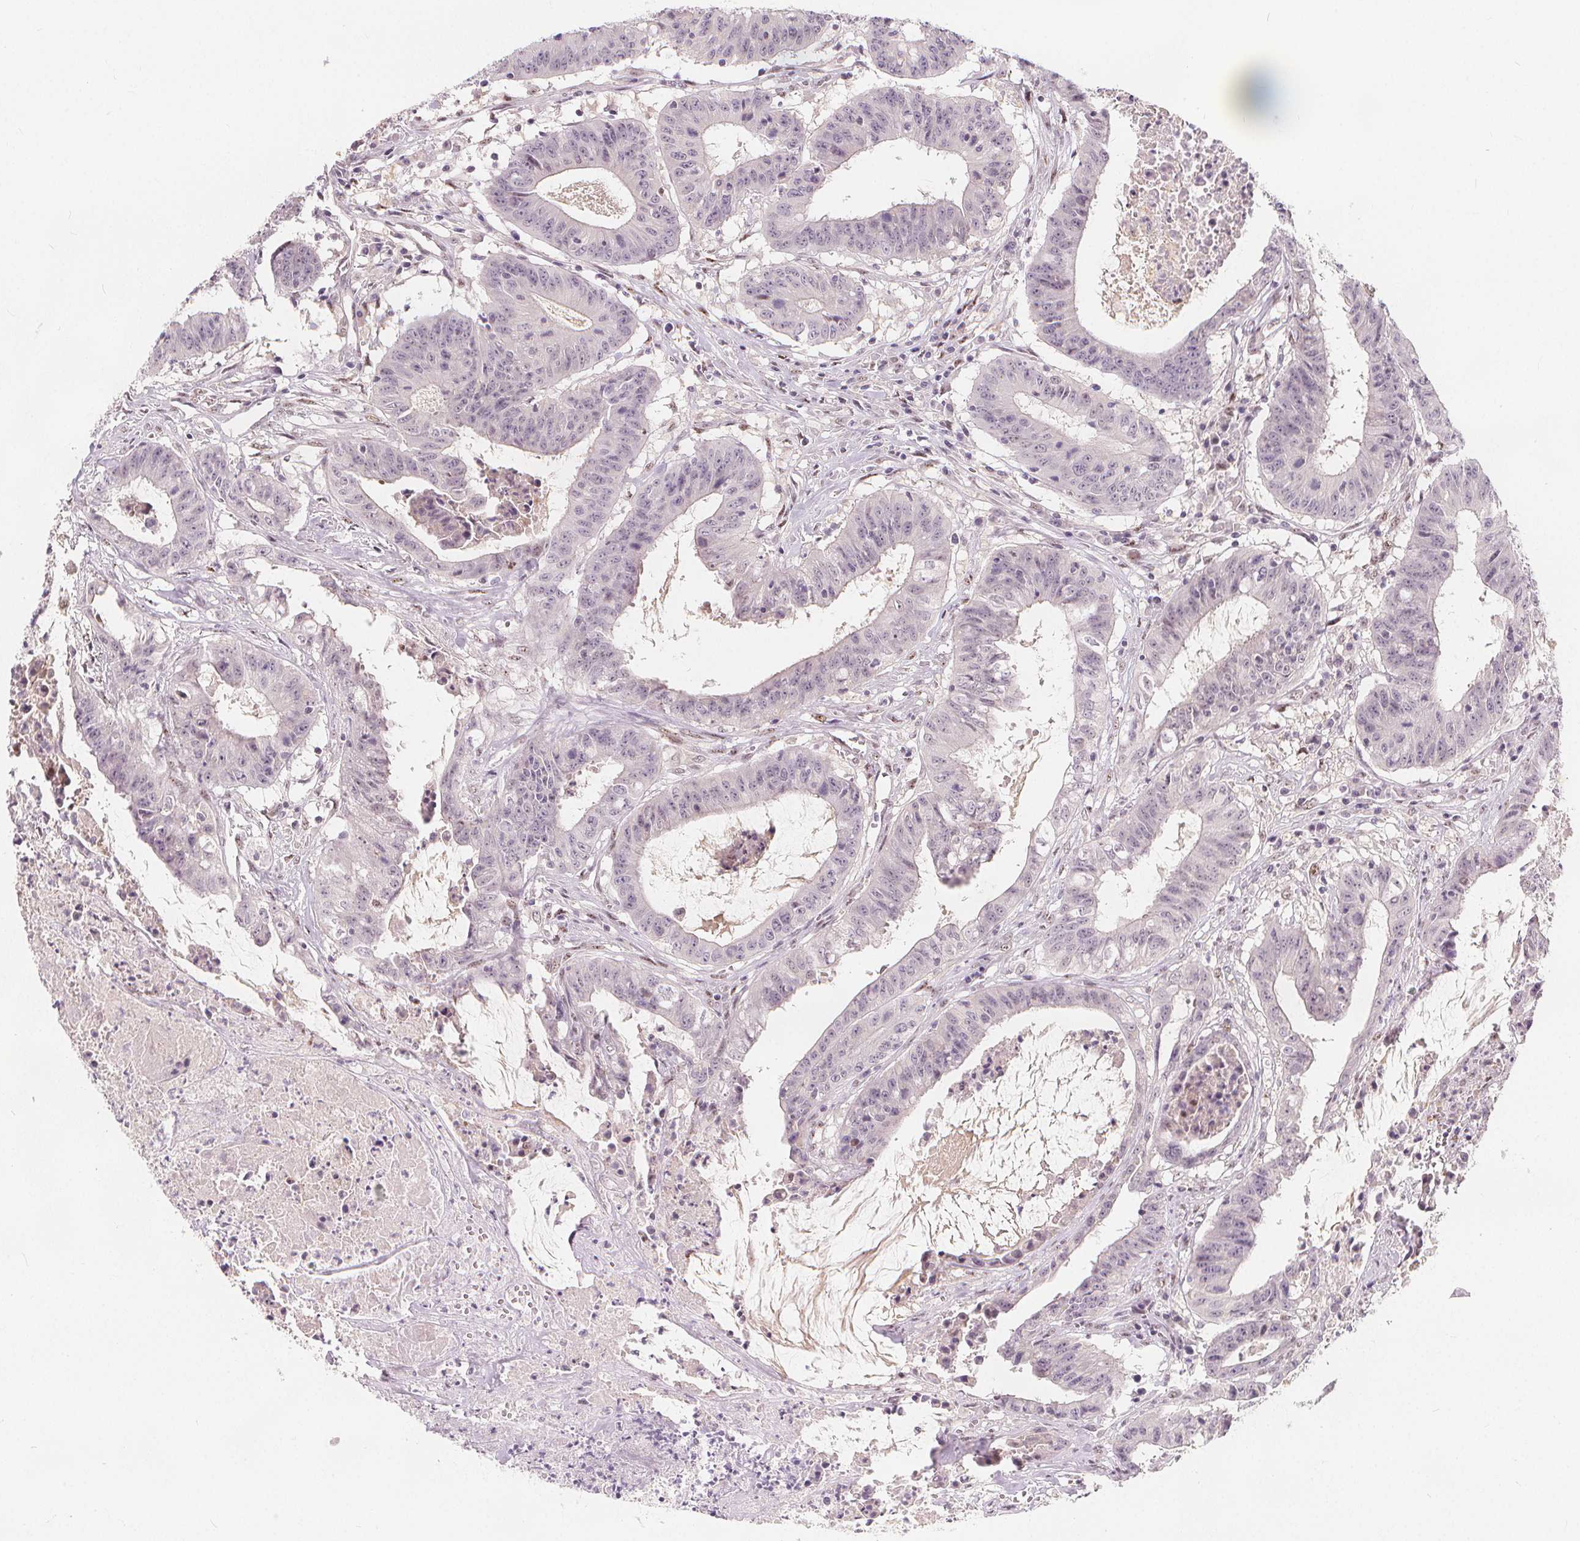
{"staining": {"intensity": "negative", "quantity": "none", "location": "none"}, "tissue": "colorectal cancer", "cell_type": "Tumor cells", "image_type": "cancer", "snomed": [{"axis": "morphology", "description": "Adenocarcinoma, NOS"}, {"axis": "topography", "description": "Colon"}], "caption": "This is an immunohistochemistry (IHC) micrograph of human colorectal cancer (adenocarcinoma). There is no positivity in tumor cells.", "gene": "DRC3", "patient": {"sex": "male", "age": 33}}